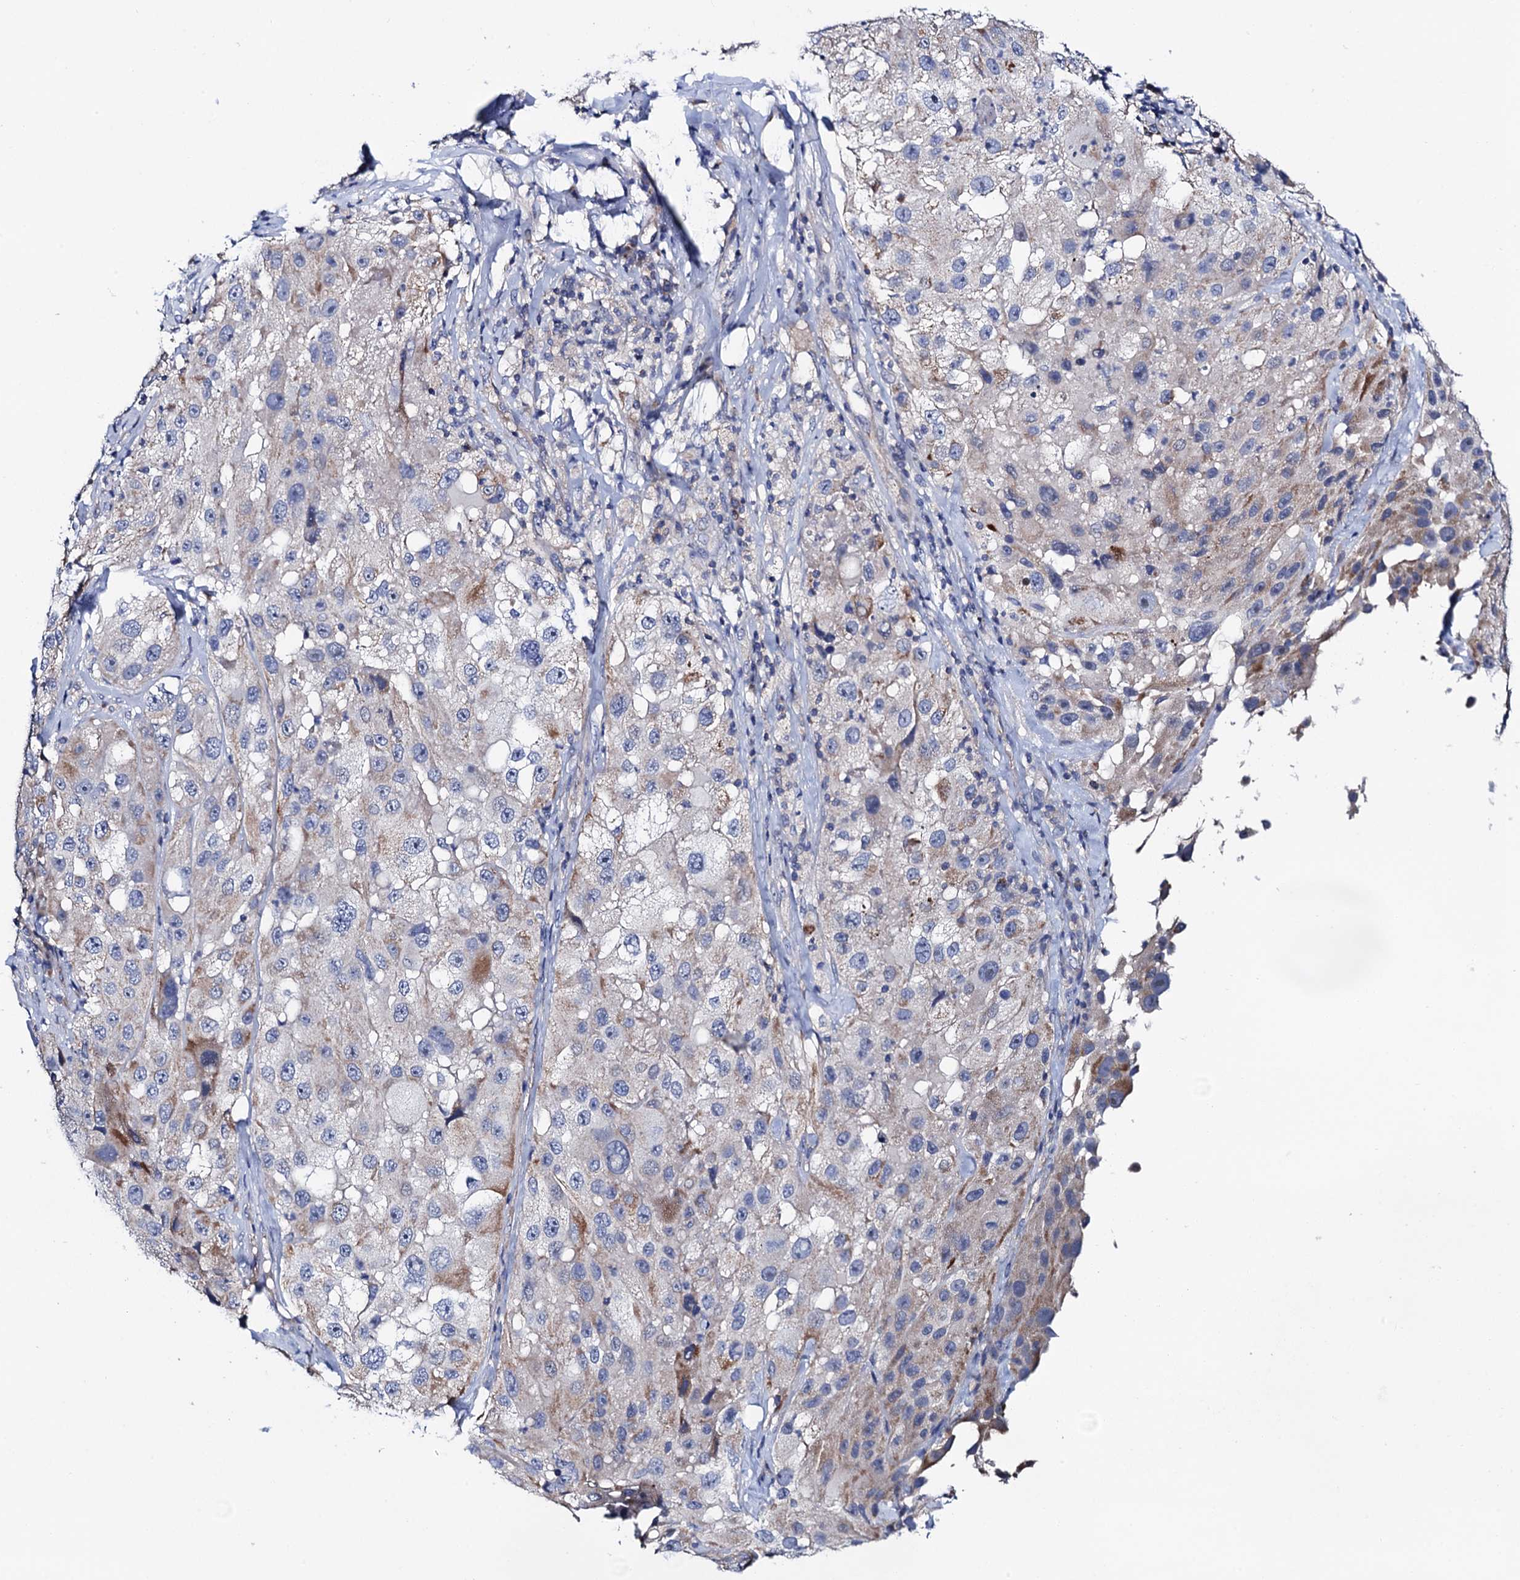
{"staining": {"intensity": "moderate", "quantity": "<25%", "location": "cytoplasmic/membranous"}, "tissue": "melanoma", "cell_type": "Tumor cells", "image_type": "cancer", "snomed": [{"axis": "morphology", "description": "Malignant melanoma, Metastatic site"}, {"axis": "topography", "description": "Lymph node"}], "caption": "Human melanoma stained for a protein (brown) reveals moderate cytoplasmic/membranous positive positivity in approximately <25% of tumor cells.", "gene": "MRPL48", "patient": {"sex": "male", "age": 62}}